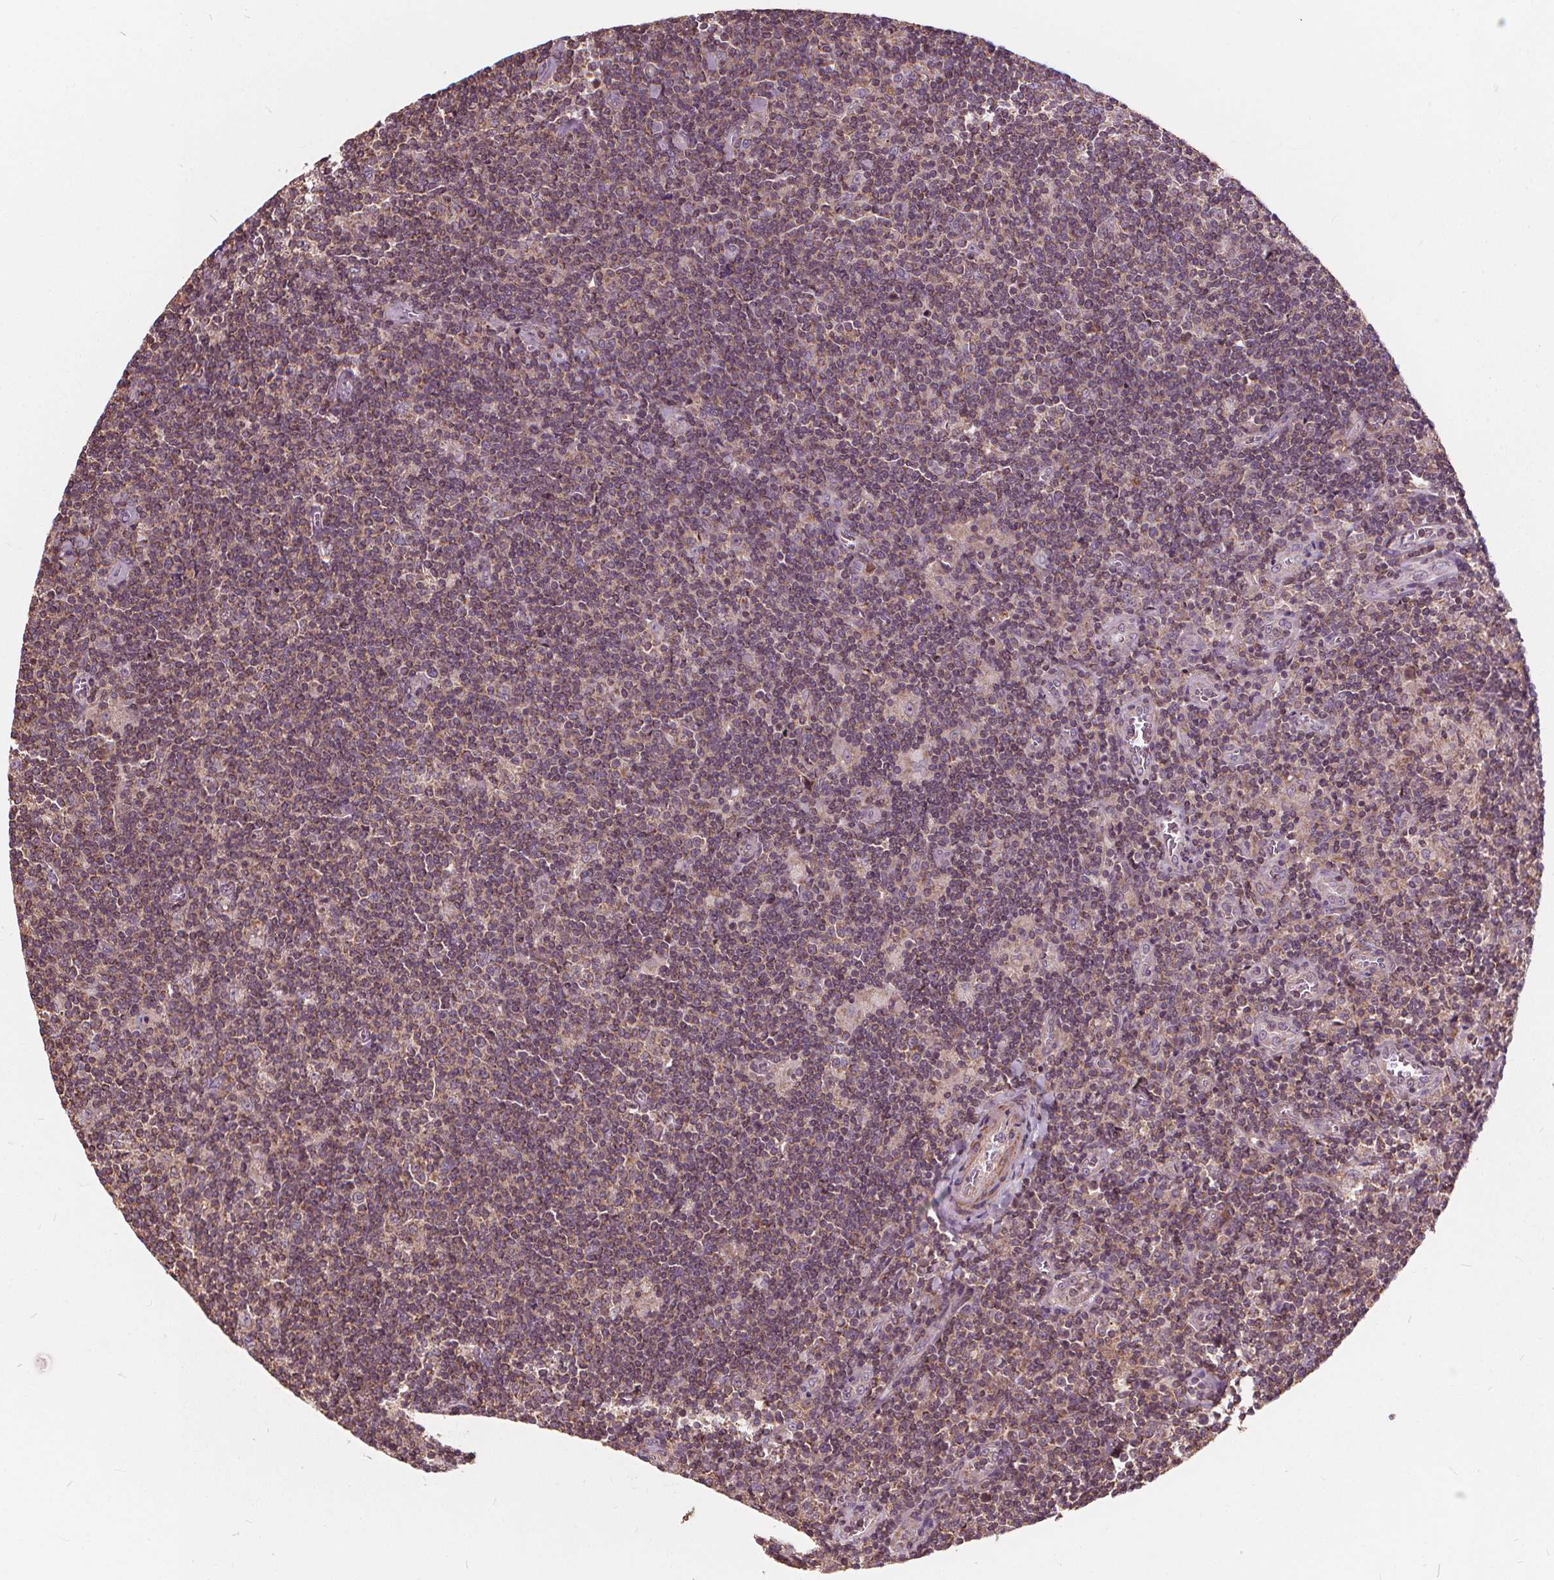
{"staining": {"intensity": "weak", "quantity": "<25%", "location": "cytoplasmic/membranous"}, "tissue": "lymphoma", "cell_type": "Tumor cells", "image_type": "cancer", "snomed": [{"axis": "morphology", "description": "Hodgkin's disease, NOS"}, {"axis": "topography", "description": "Lymph node"}], "caption": "High magnification brightfield microscopy of Hodgkin's disease stained with DAB (brown) and counterstained with hematoxylin (blue): tumor cells show no significant positivity.", "gene": "ORAI2", "patient": {"sex": "male", "age": 40}}